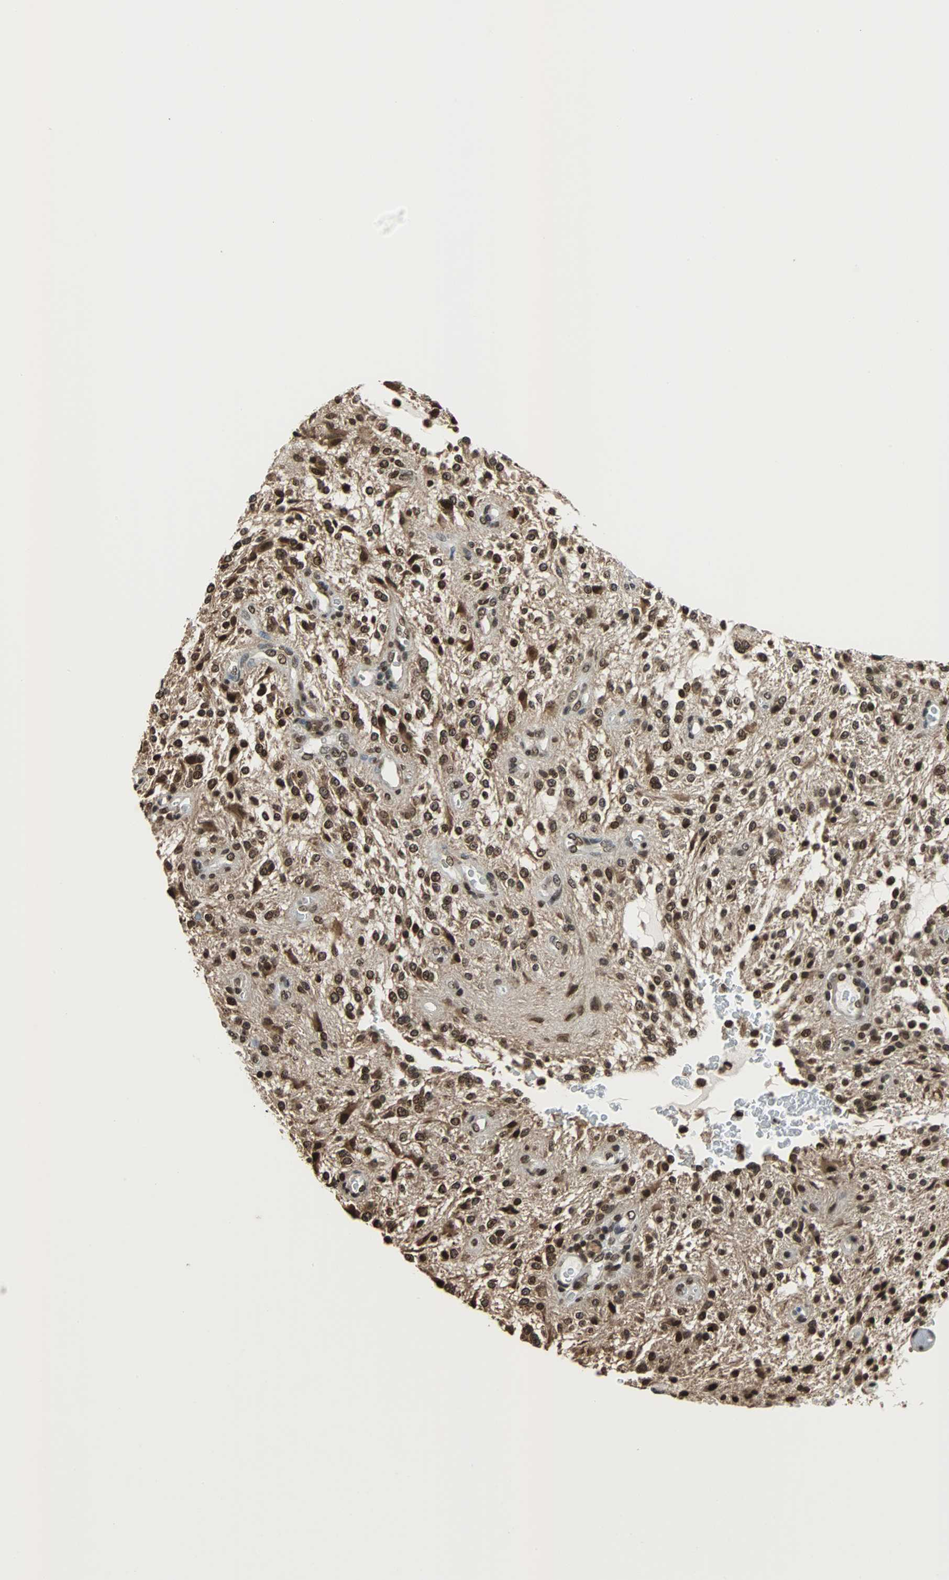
{"staining": {"intensity": "strong", "quantity": ">75%", "location": "cytoplasmic/membranous,nuclear"}, "tissue": "glioma", "cell_type": "Tumor cells", "image_type": "cancer", "snomed": [{"axis": "morphology", "description": "Glioma, malignant, NOS"}, {"axis": "topography", "description": "Cerebellum"}], "caption": "Protein expression analysis of malignant glioma shows strong cytoplasmic/membranous and nuclear positivity in about >75% of tumor cells. (DAB IHC with brightfield microscopy, high magnification).", "gene": "REST", "patient": {"sex": "female", "age": 10}}